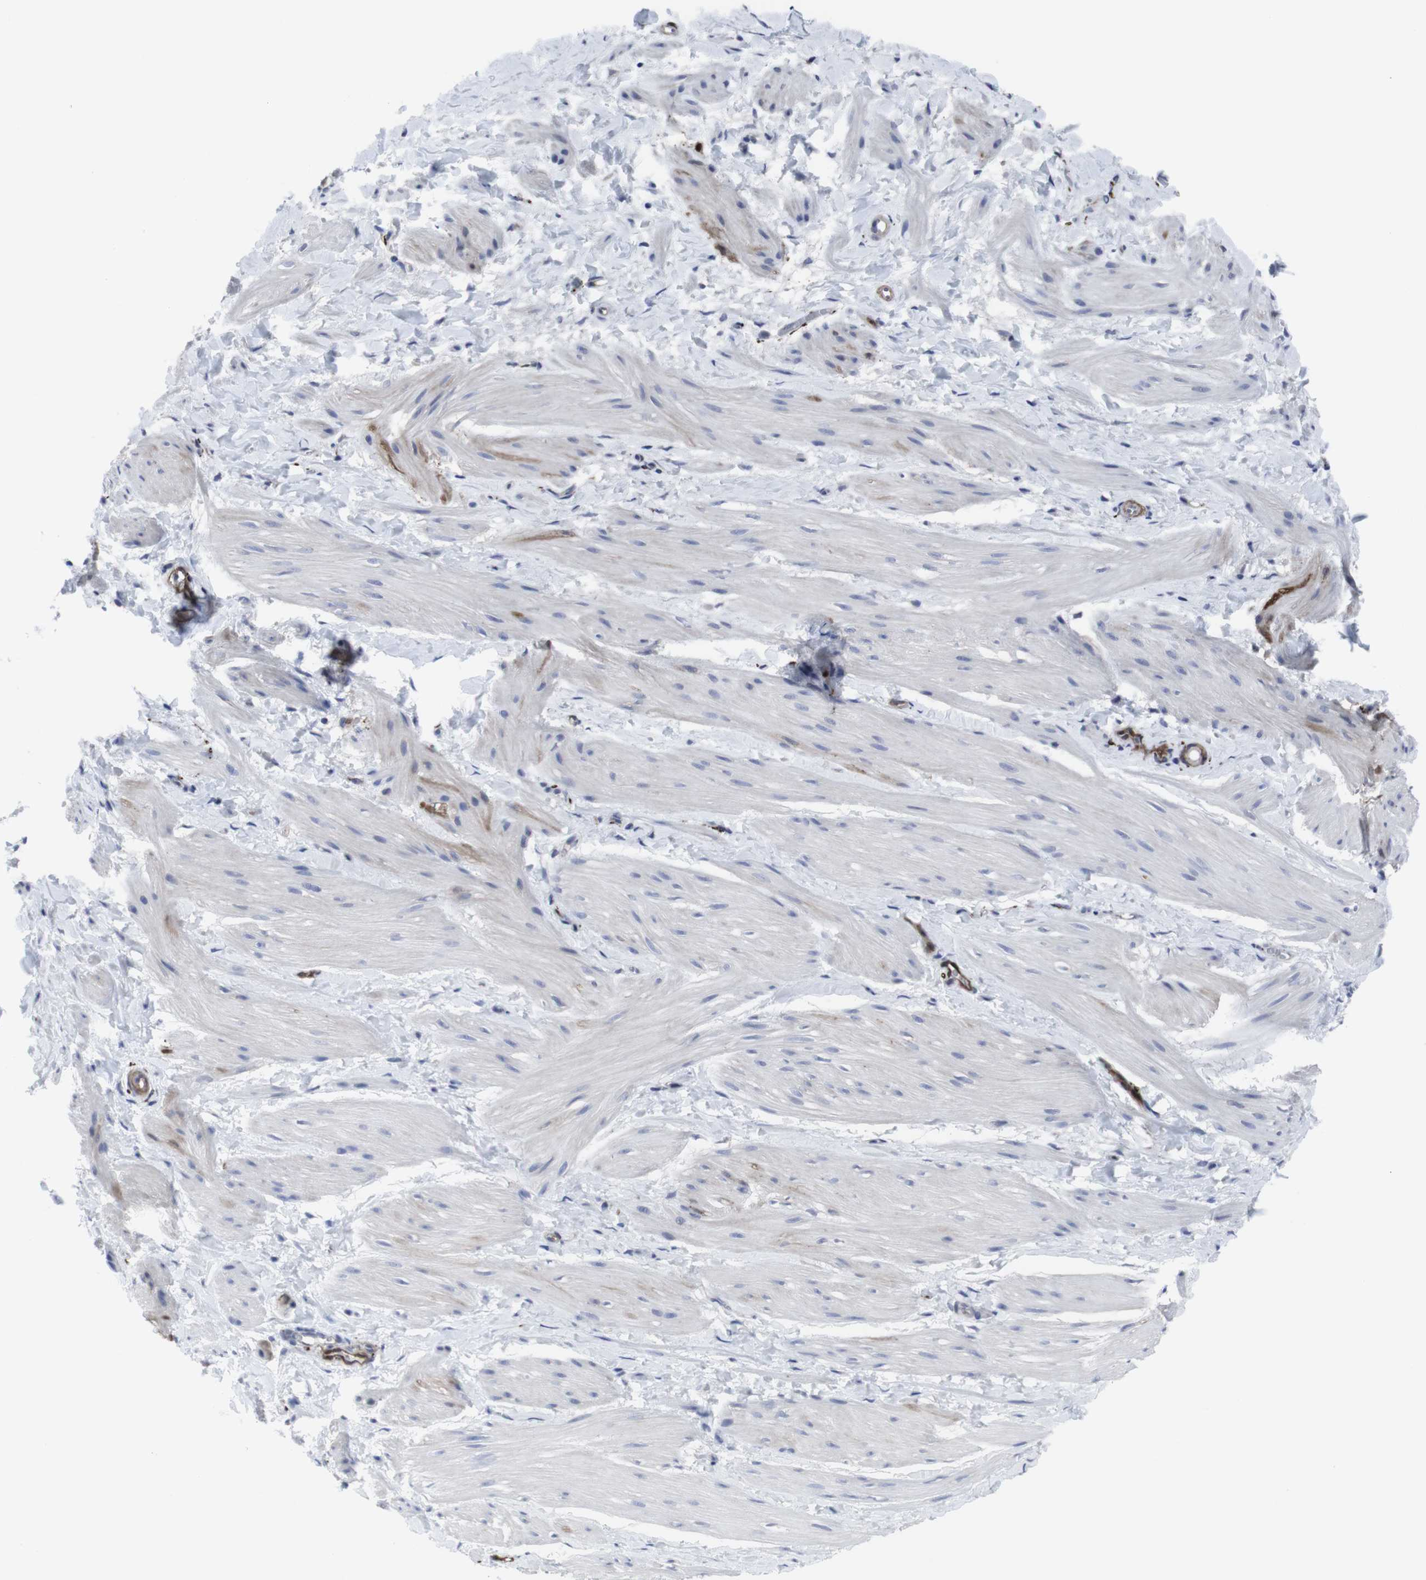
{"staining": {"intensity": "negative", "quantity": "none", "location": "none"}, "tissue": "smooth muscle", "cell_type": "Smooth muscle cells", "image_type": "normal", "snomed": [{"axis": "morphology", "description": "Normal tissue, NOS"}, {"axis": "topography", "description": "Smooth muscle"}], "caption": "This is a photomicrograph of IHC staining of unremarkable smooth muscle, which shows no staining in smooth muscle cells. (DAB IHC with hematoxylin counter stain).", "gene": "SNCG", "patient": {"sex": "male", "age": 16}}